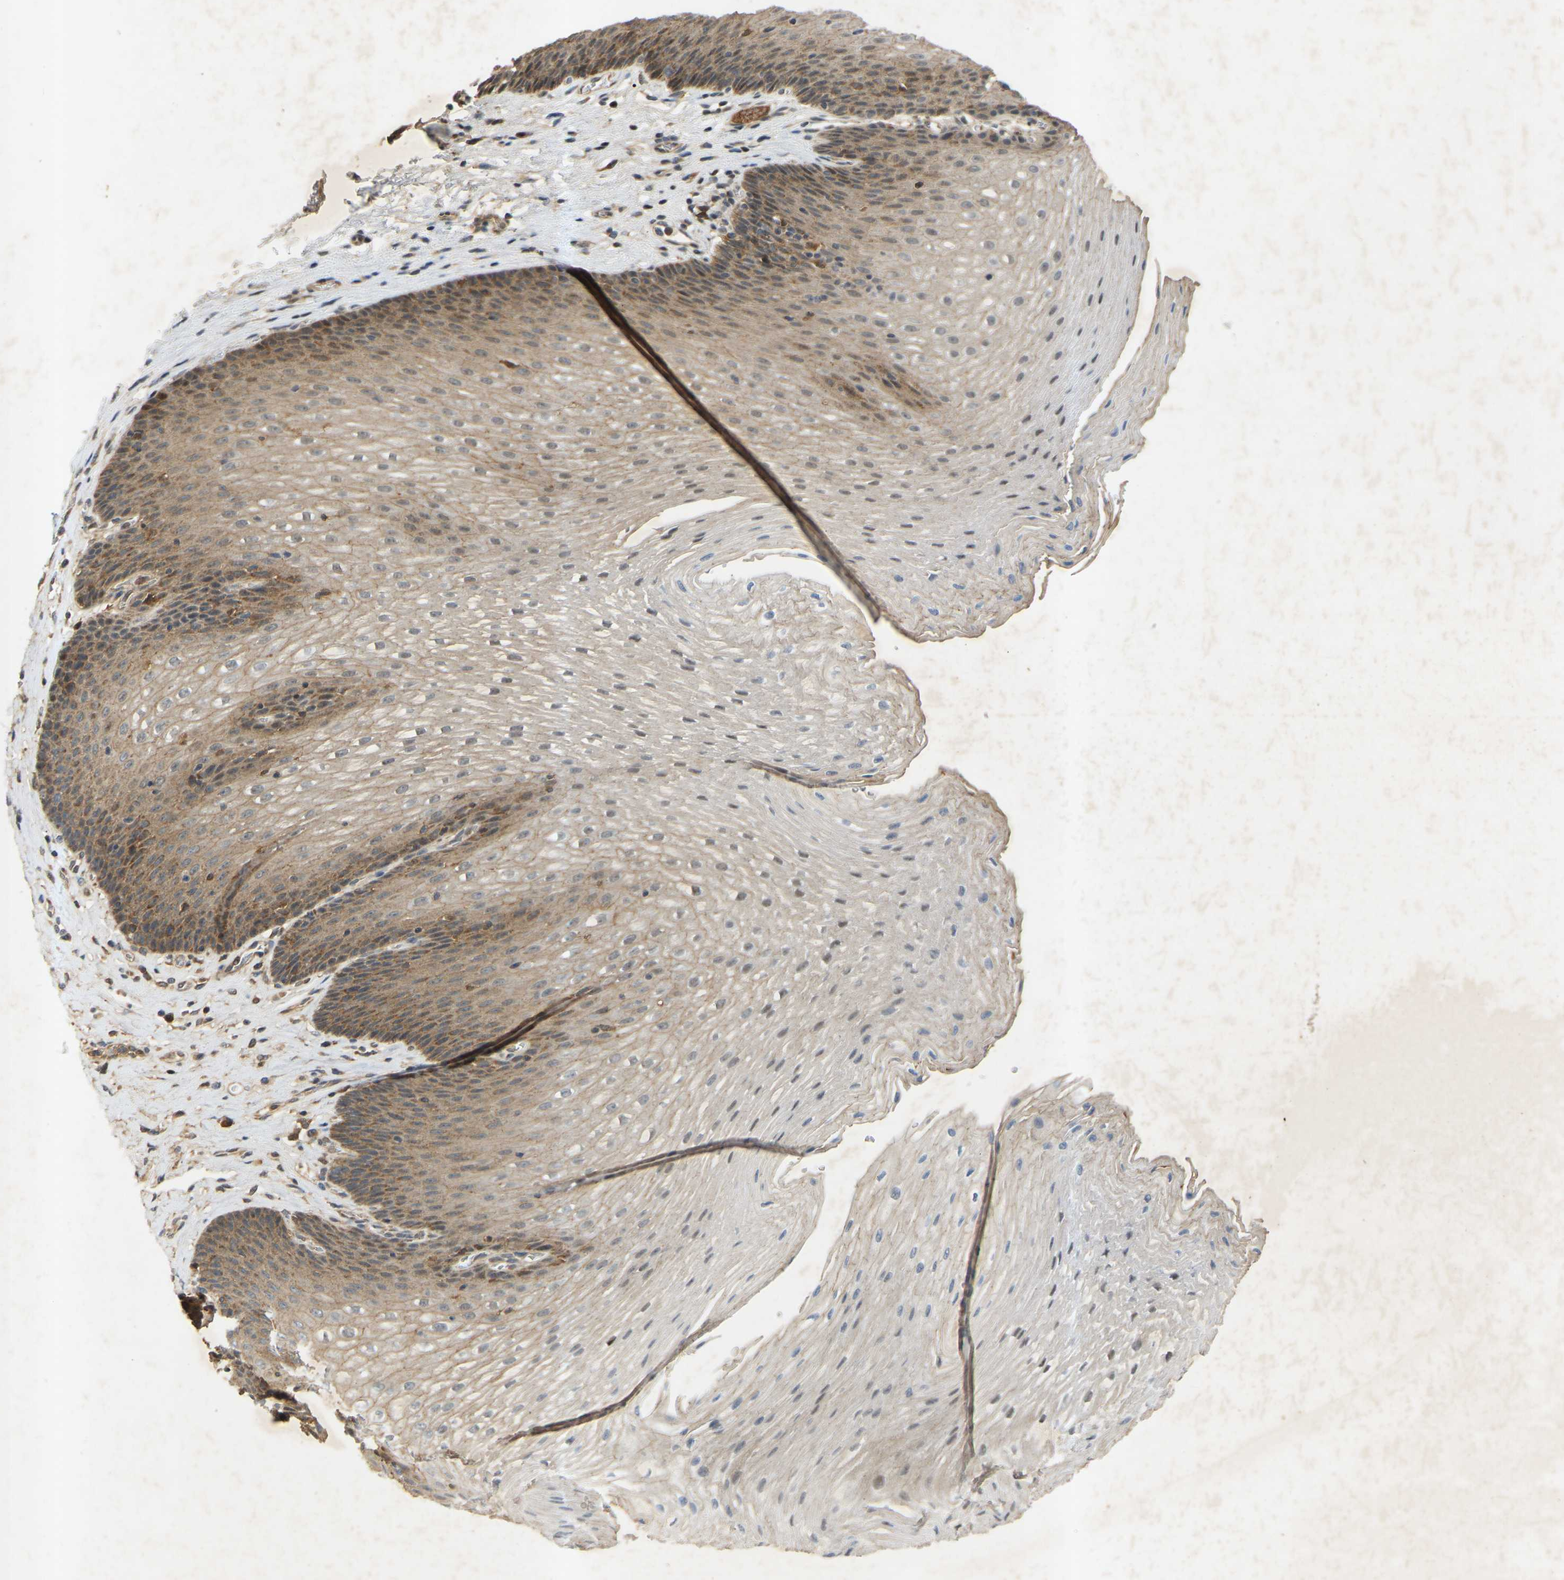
{"staining": {"intensity": "moderate", "quantity": ">75%", "location": "cytoplasmic/membranous"}, "tissue": "esophagus", "cell_type": "Squamous epithelial cells", "image_type": "normal", "snomed": [{"axis": "morphology", "description": "Normal tissue, NOS"}, {"axis": "topography", "description": "Esophagus"}], "caption": "Moderate cytoplasmic/membranous expression for a protein is seen in approximately >75% of squamous epithelial cells of unremarkable esophagus using immunohistochemistry (IHC).", "gene": "ATP5MF", "patient": {"sex": "male", "age": 48}}